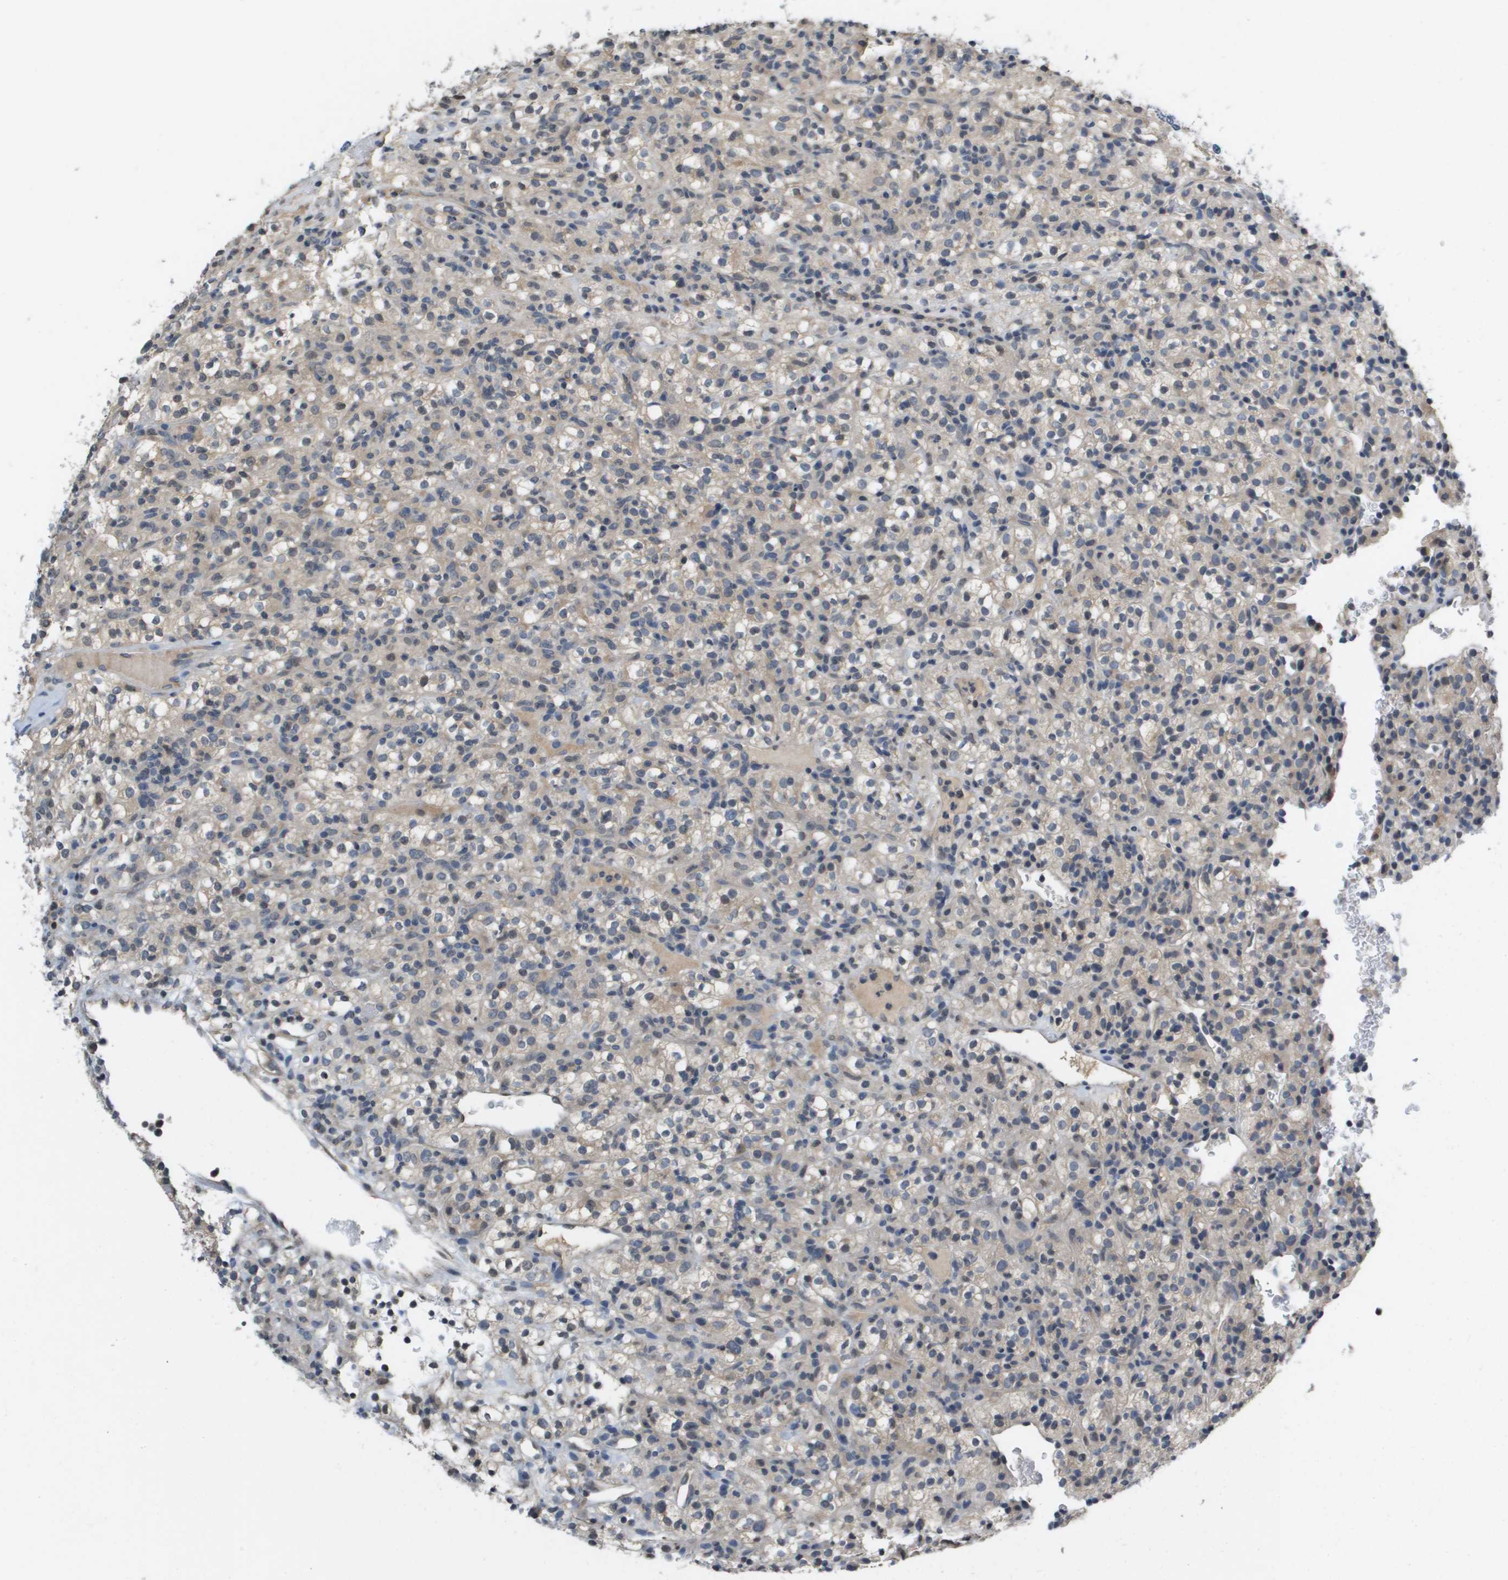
{"staining": {"intensity": "weak", "quantity": "<25%", "location": "cytoplasmic/membranous"}, "tissue": "renal cancer", "cell_type": "Tumor cells", "image_type": "cancer", "snomed": [{"axis": "morphology", "description": "Normal tissue, NOS"}, {"axis": "morphology", "description": "Adenocarcinoma, NOS"}, {"axis": "topography", "description": "Kidney"}], "caption": "Adenocarcinoma (renal) was stained to show a protein in brown. There is no significant staining in tumor cells. The staining was performed using DAB (3,3'-diaminobenzidine) to visualize the protein expression in brown, while the nuclei were stained in blue with hematoxylin (Magnification: 20x).", "gene": "CAPN11", "patient": {"sex": "female", "age": 72}}